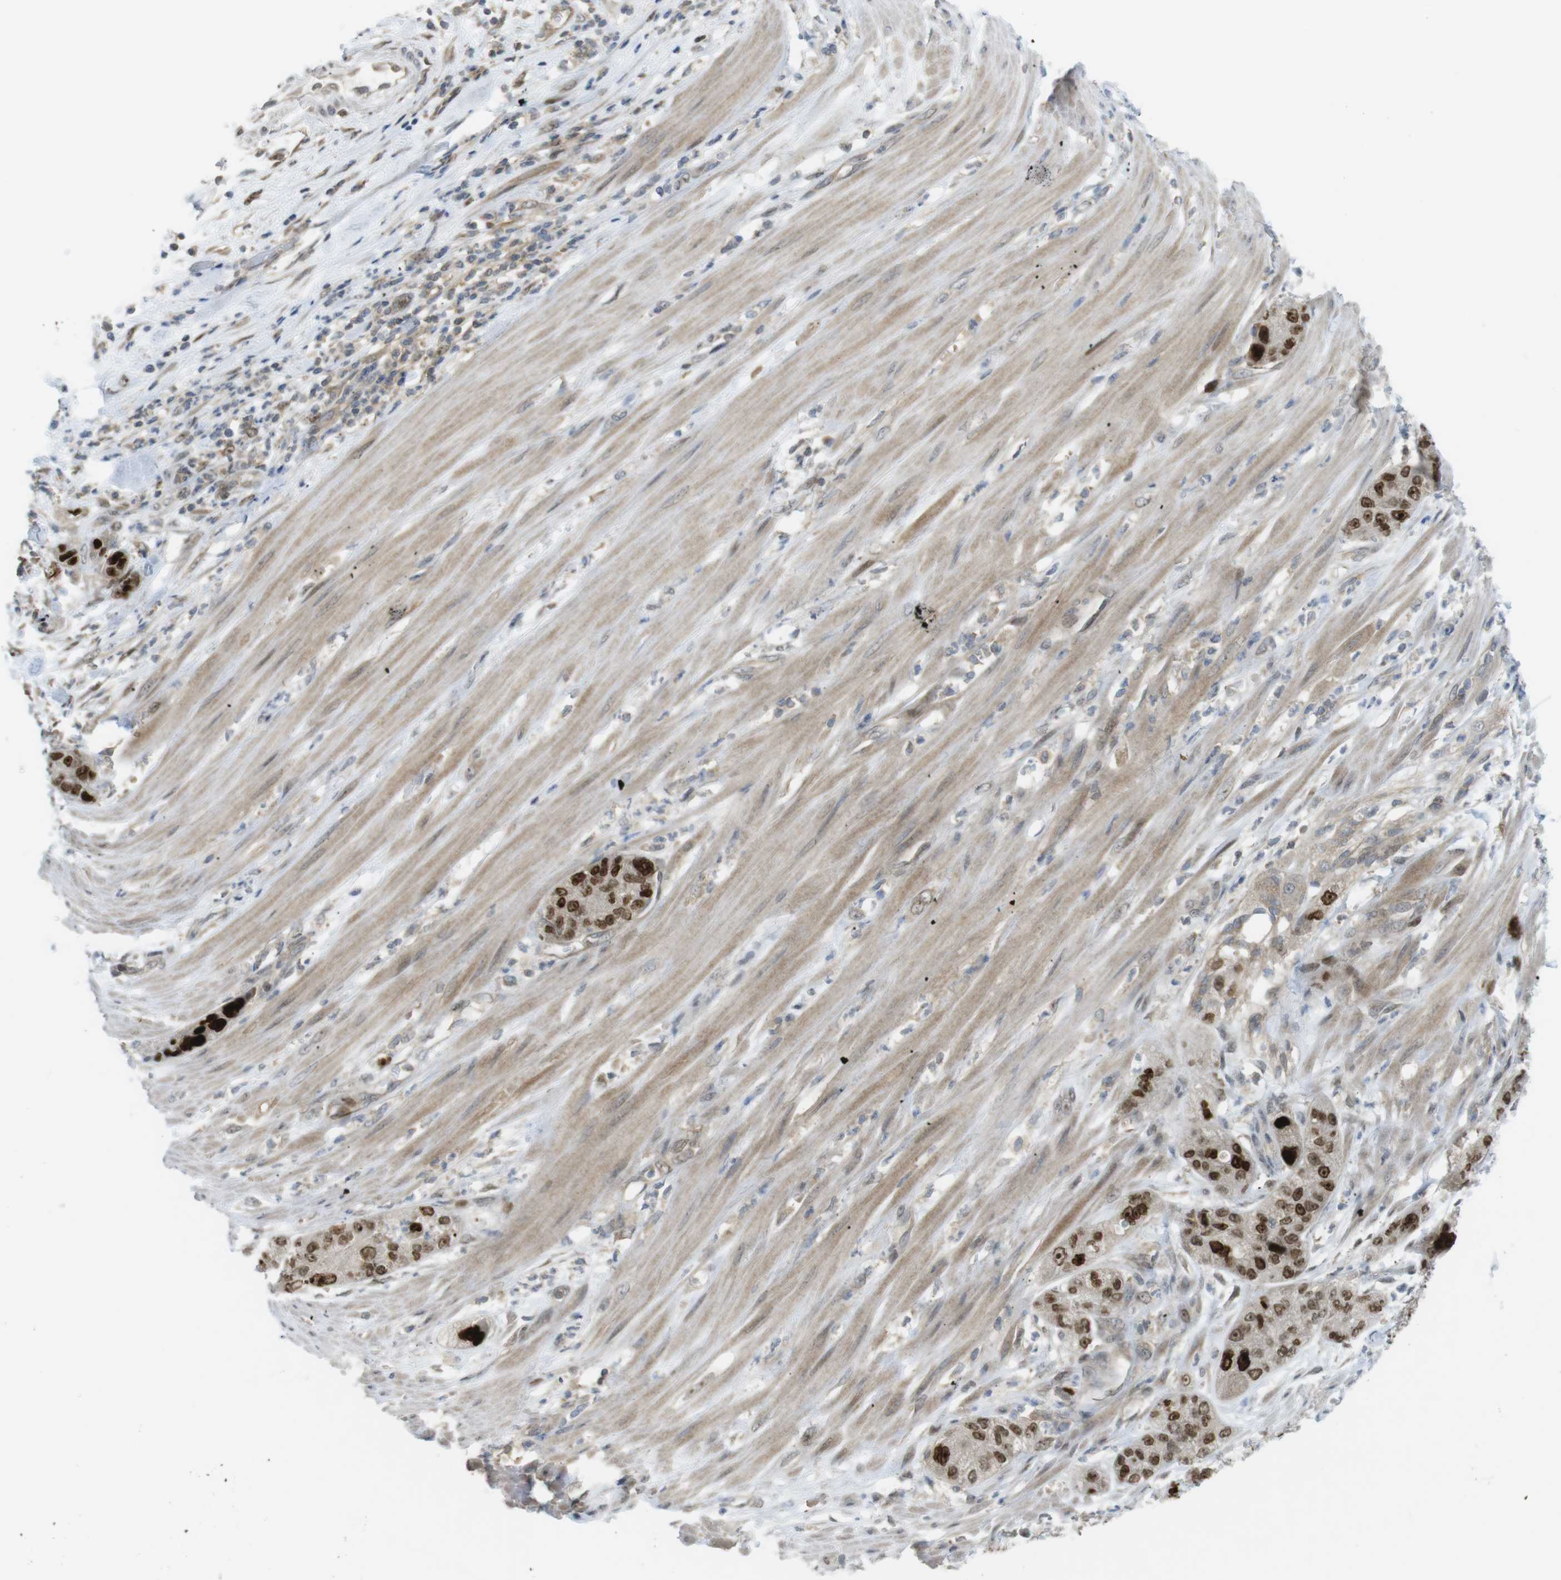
{"staining": {"intensity": "strong", "quantity": ">75%", "location": "nuclear"}, "tissue": "pancreatic cancer", "cell_type": "Tumor cells", "image_type": "cancer", "snomed": [{"axis": "morphology", "description": "Adenocarcinoma, NOS"}, {"axis": "topography", "description": "Pancreas"}], "caption": "High-power microscopy captured an immunohistochemistry micrograph of adenocarcinoma (pancreatic), revealing strong nuclear staining in about >75% of tumor cells.", "gene": "RCC1", "patient": {"sex": "female", "age": 78}}